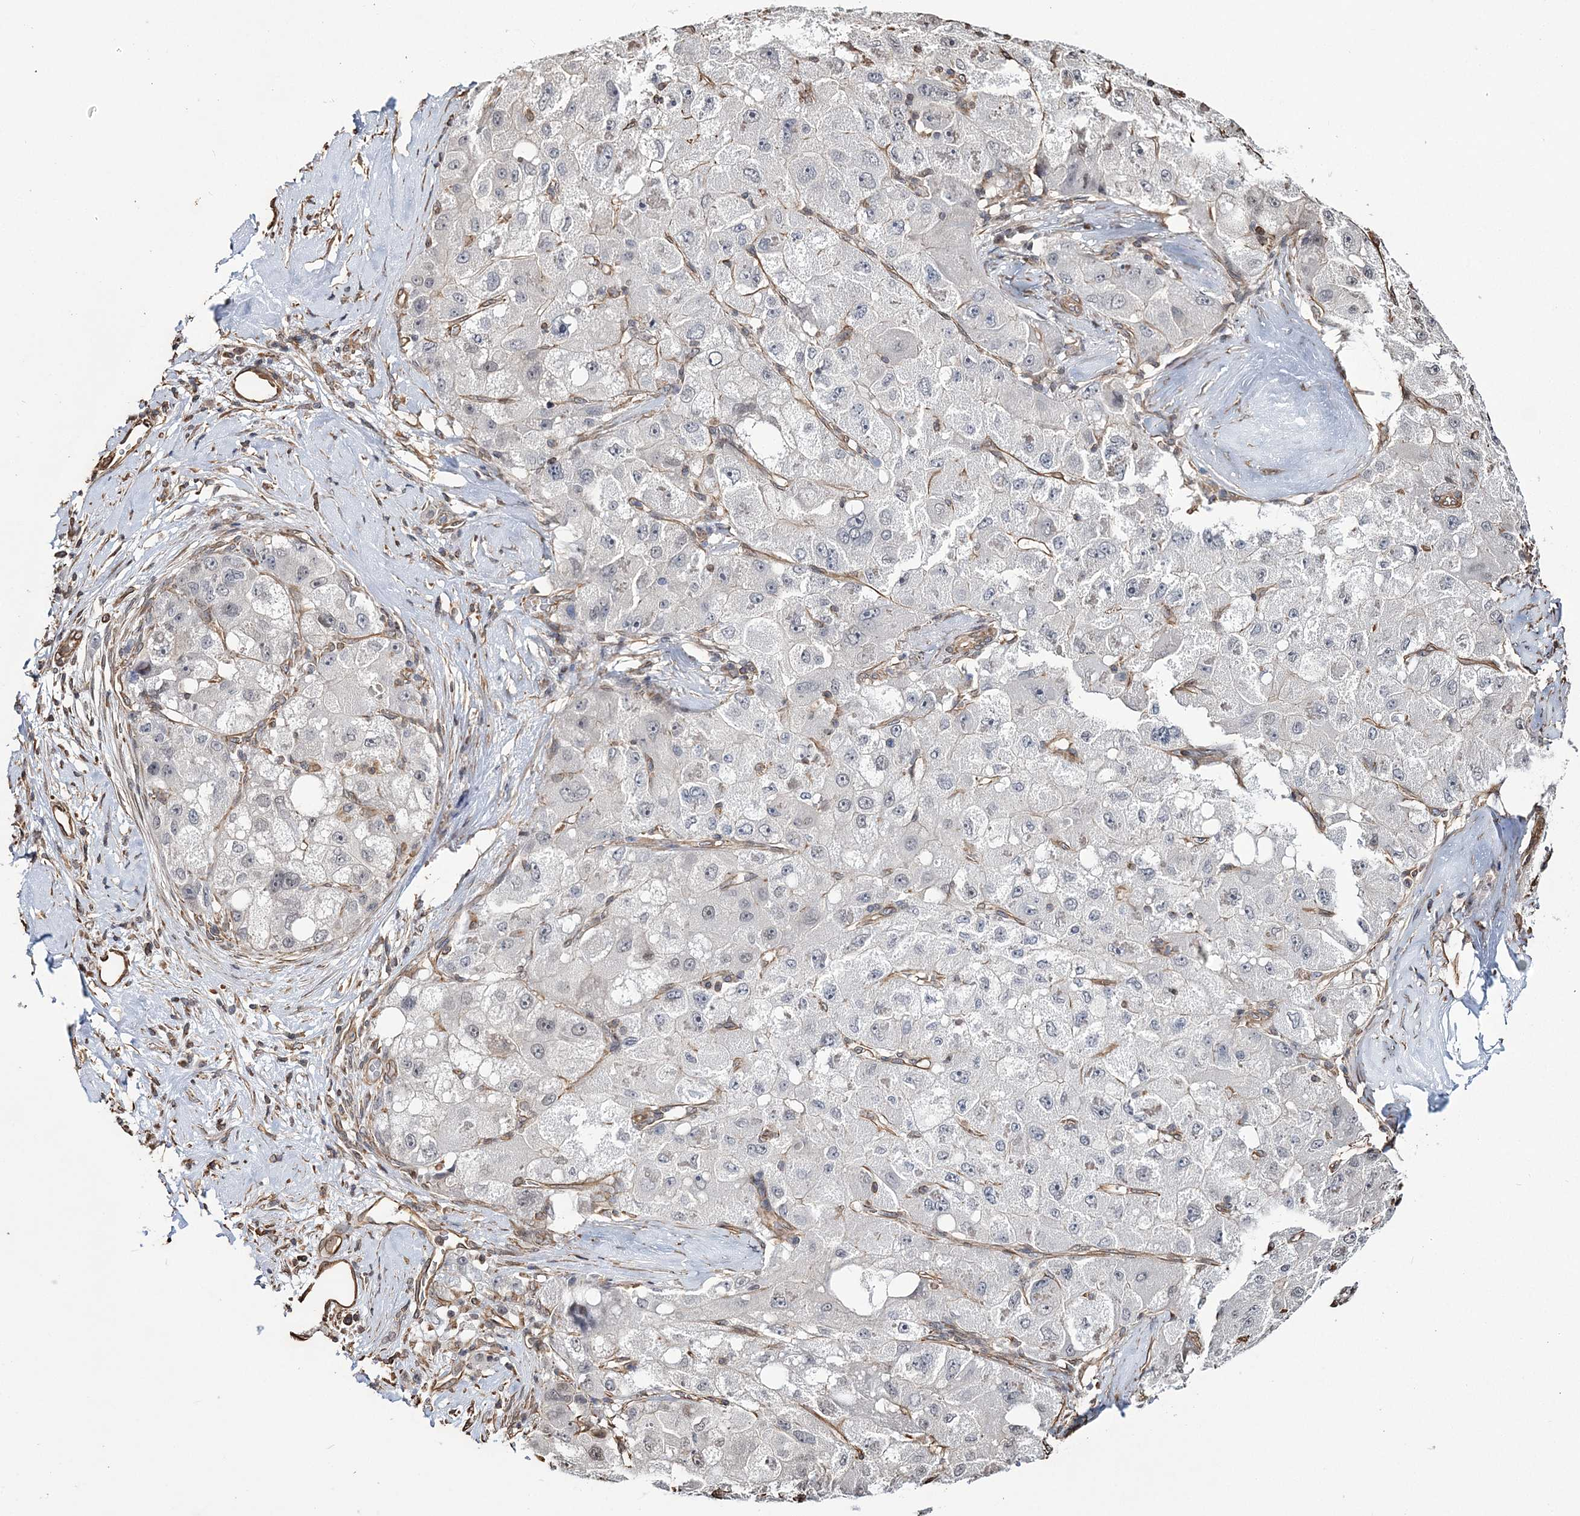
{"staining": {"intensity": "negative", "quantity": "none", "location": "none"}, "tissue": "liver cancer", "cell_type": "Tumor cells", "image_type": "cancer", "snomed": [{"axis": "morphology", "description": "Carcinoma, Hepatocellular, NOS"}, {"axis": "topography", "description": "Liver"}], "caption": "Tumor cells show no significant expression in hepatocellular carcinoma (liver).", "gene": "ATP11B", "patient": {"sex": "male", "age": 80}}